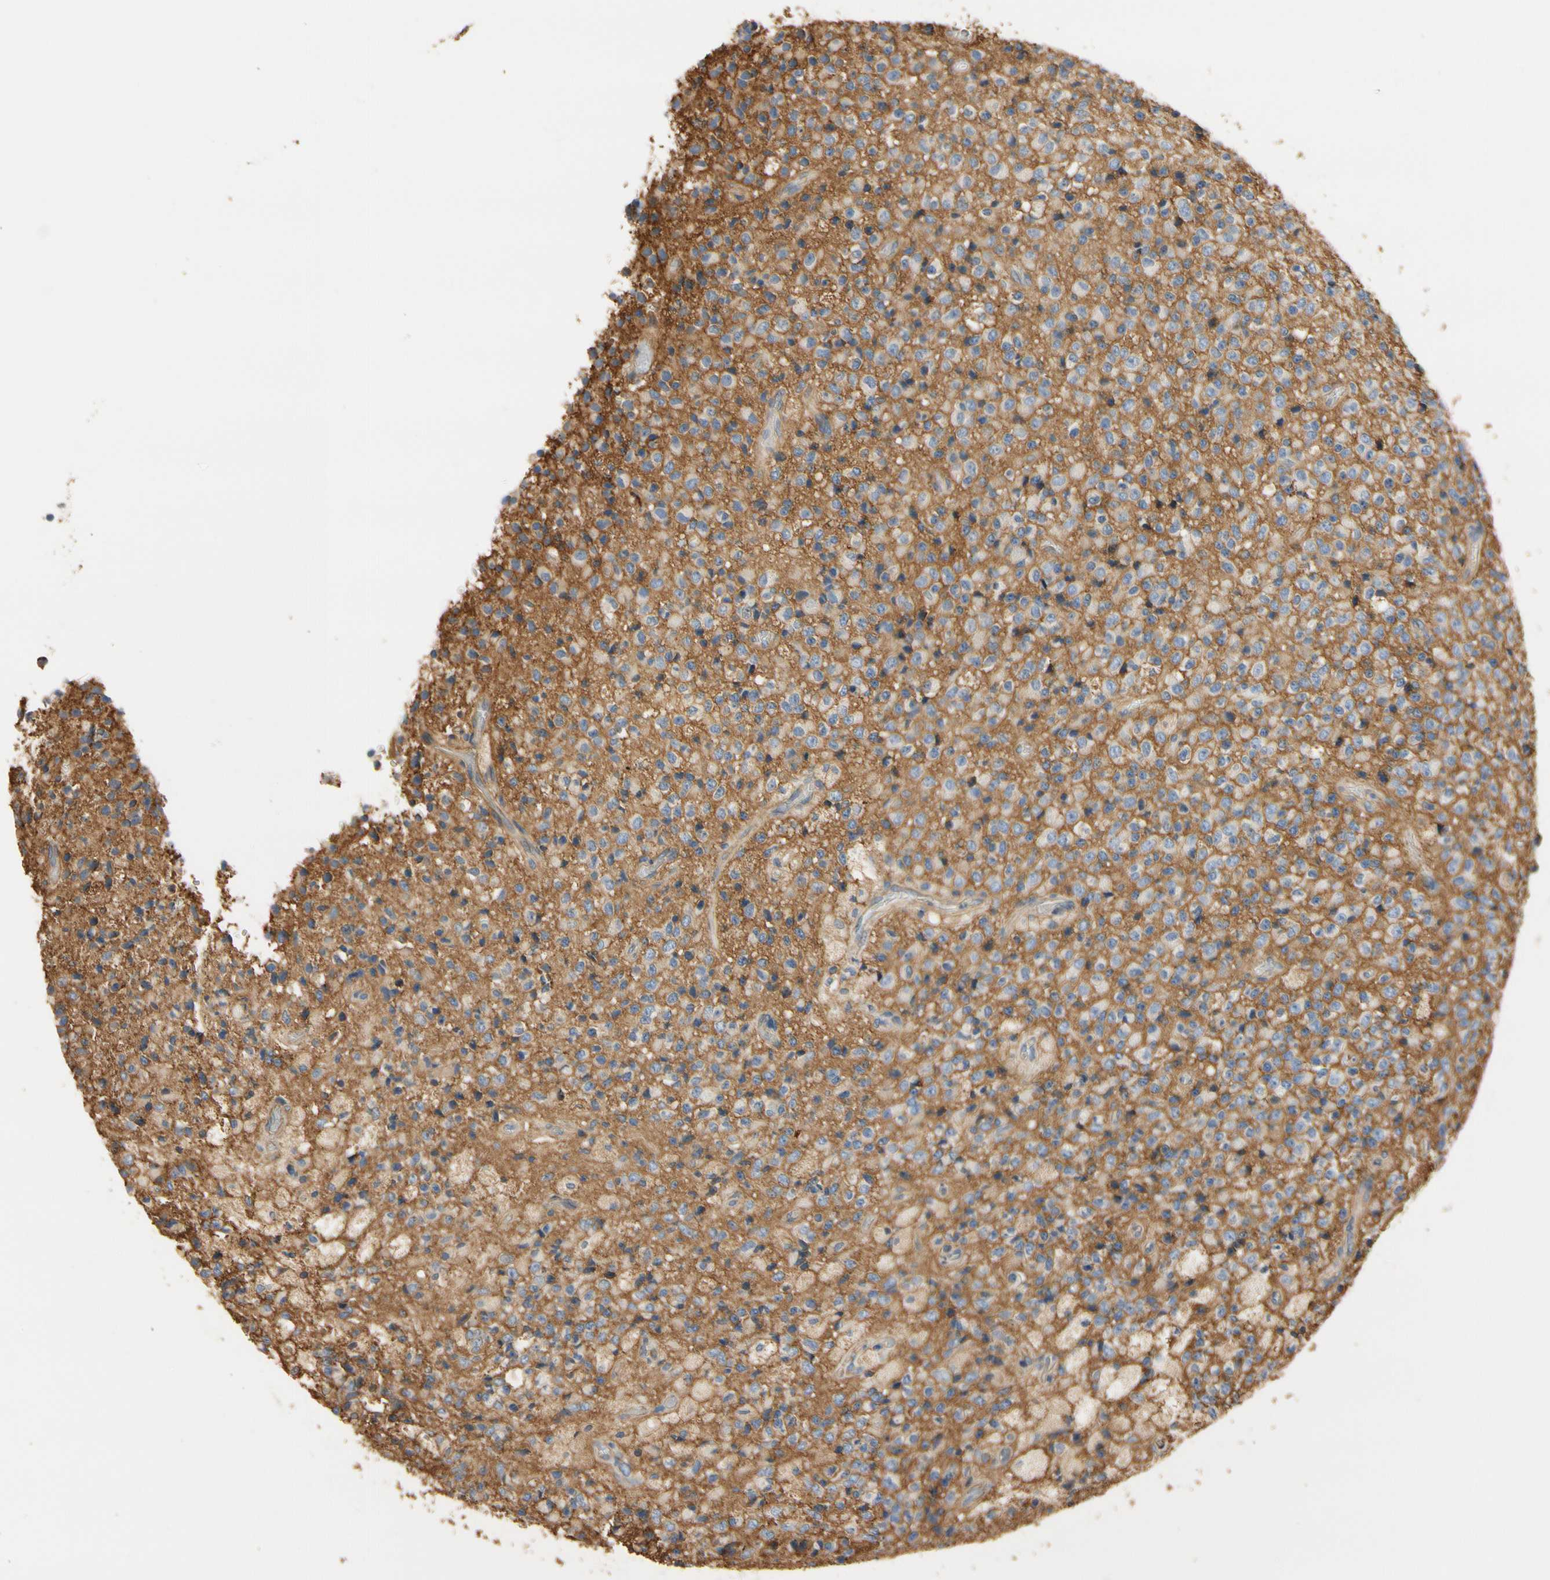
{"staining": {"intensity": "negative", "quantity": "none", "location": "none"}, "tissue": "glioma", "cell_type": "Tumor cells", "image_type": "cancer", "snomed": [{"axis": "morphology", "description": "Glioma, malignant, High grade"}, {"axis": "topography", "description": "pancreas cauda"}], "caption": "DAB (3,3'-diaminobenzidine) immunohistochemical staining of human malignant glioma (high-grade) shows no significant positivity in tumor cells. The staining was performed using DAB (3,3'-diaminobenzidine) to visualize the protein expression in brown, while the nuclei were stained in blue with hematoxylin (Magnification: 20x).", "gene": "IL1RL1", "patient": {"sex": "male", "age": 60}}